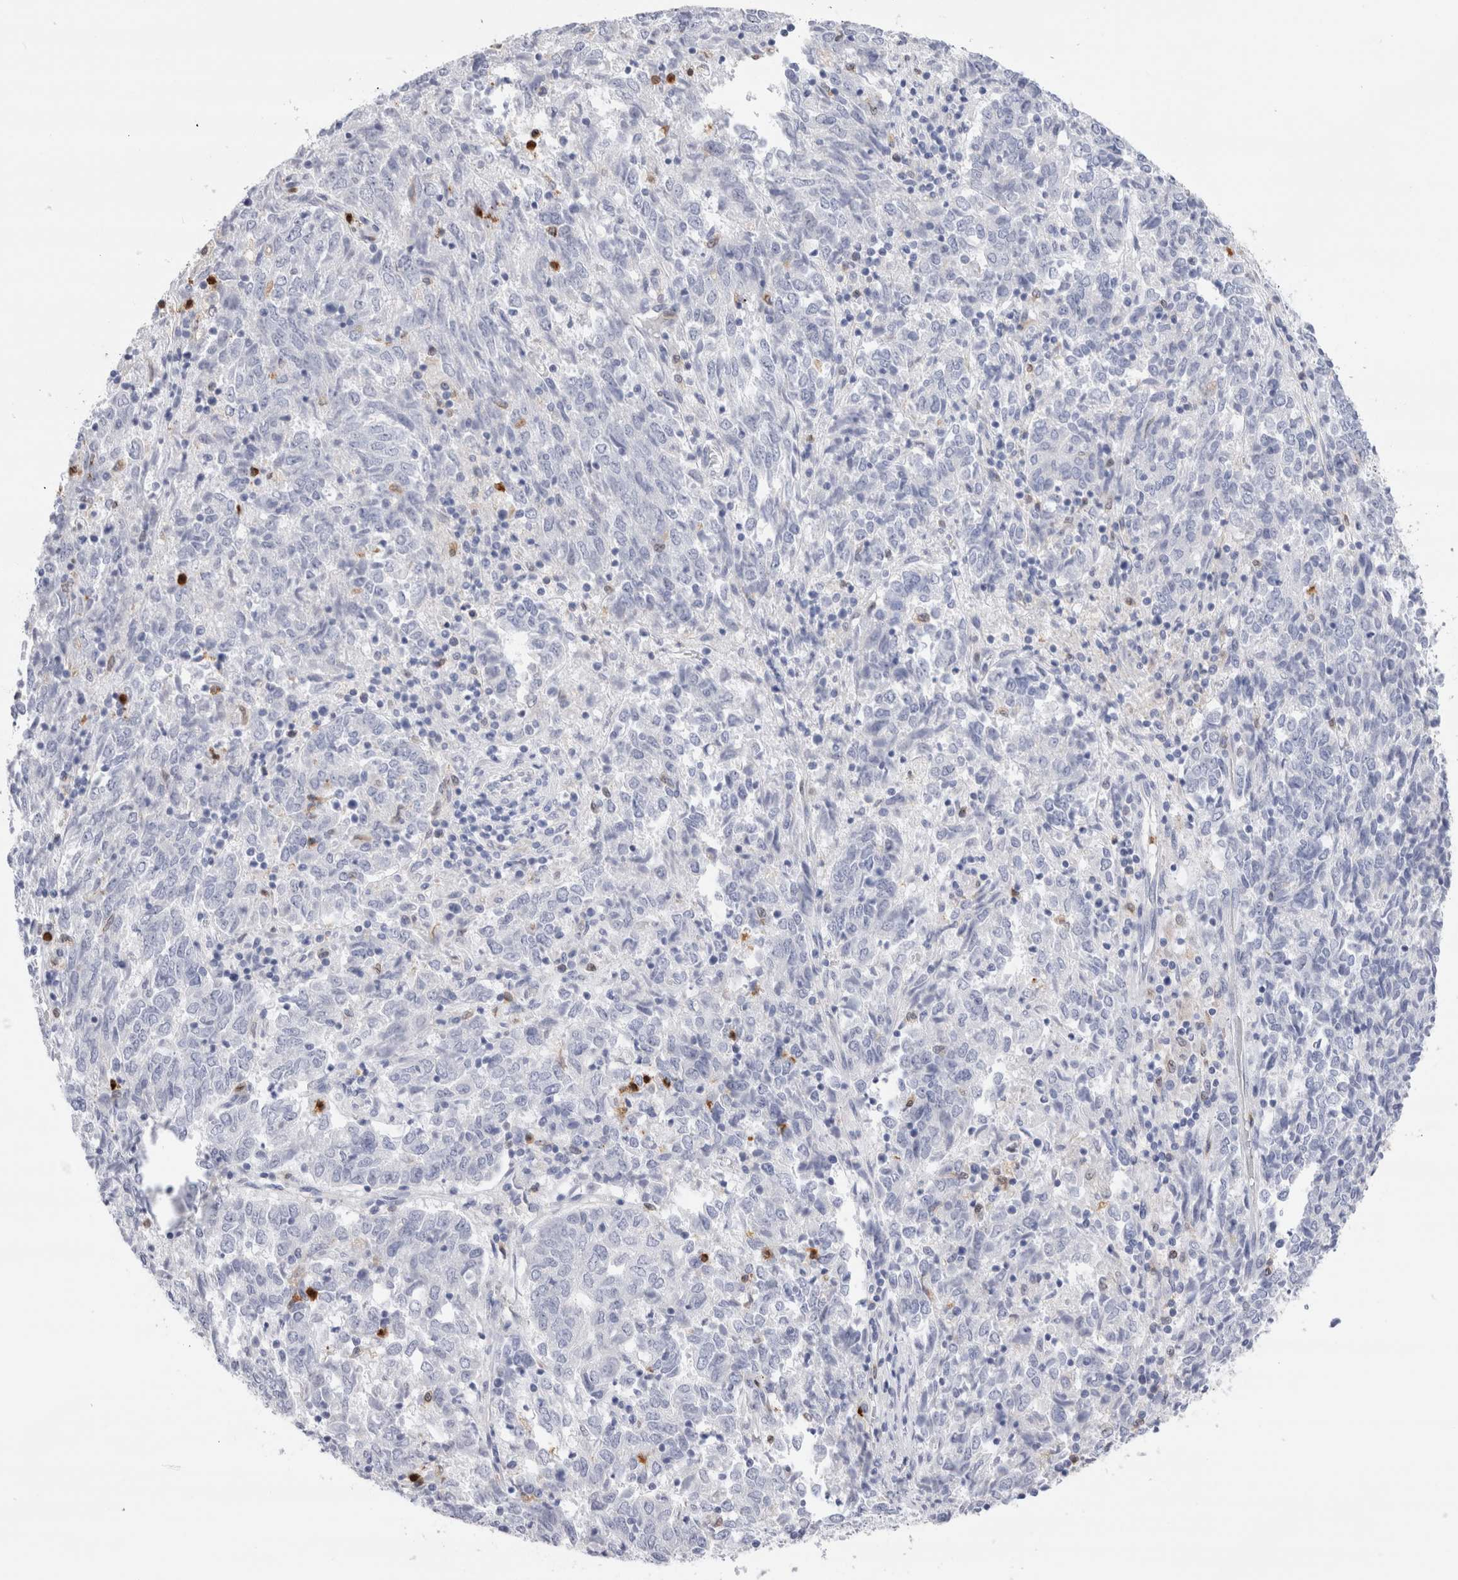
{"staining": {"intensity": "negative", "quantity": "none", "location": "none"}, "tissue": "endometrial cancer", "cell_type": "Tumor cells", "image_type": "cancer", "snomed": [{"axis": "morphology", "description": "Adenocarcinoma, NOS"}, {"axis": "topography", "description": "Endometrium"}], "caption": "This is an immunohistochemistry (IHC) histopathology image of endometrial cancer. There is no positivity in tumor cells.", "gene": "SLC10A5", "patient": {"sex": "female", "age": 80}}